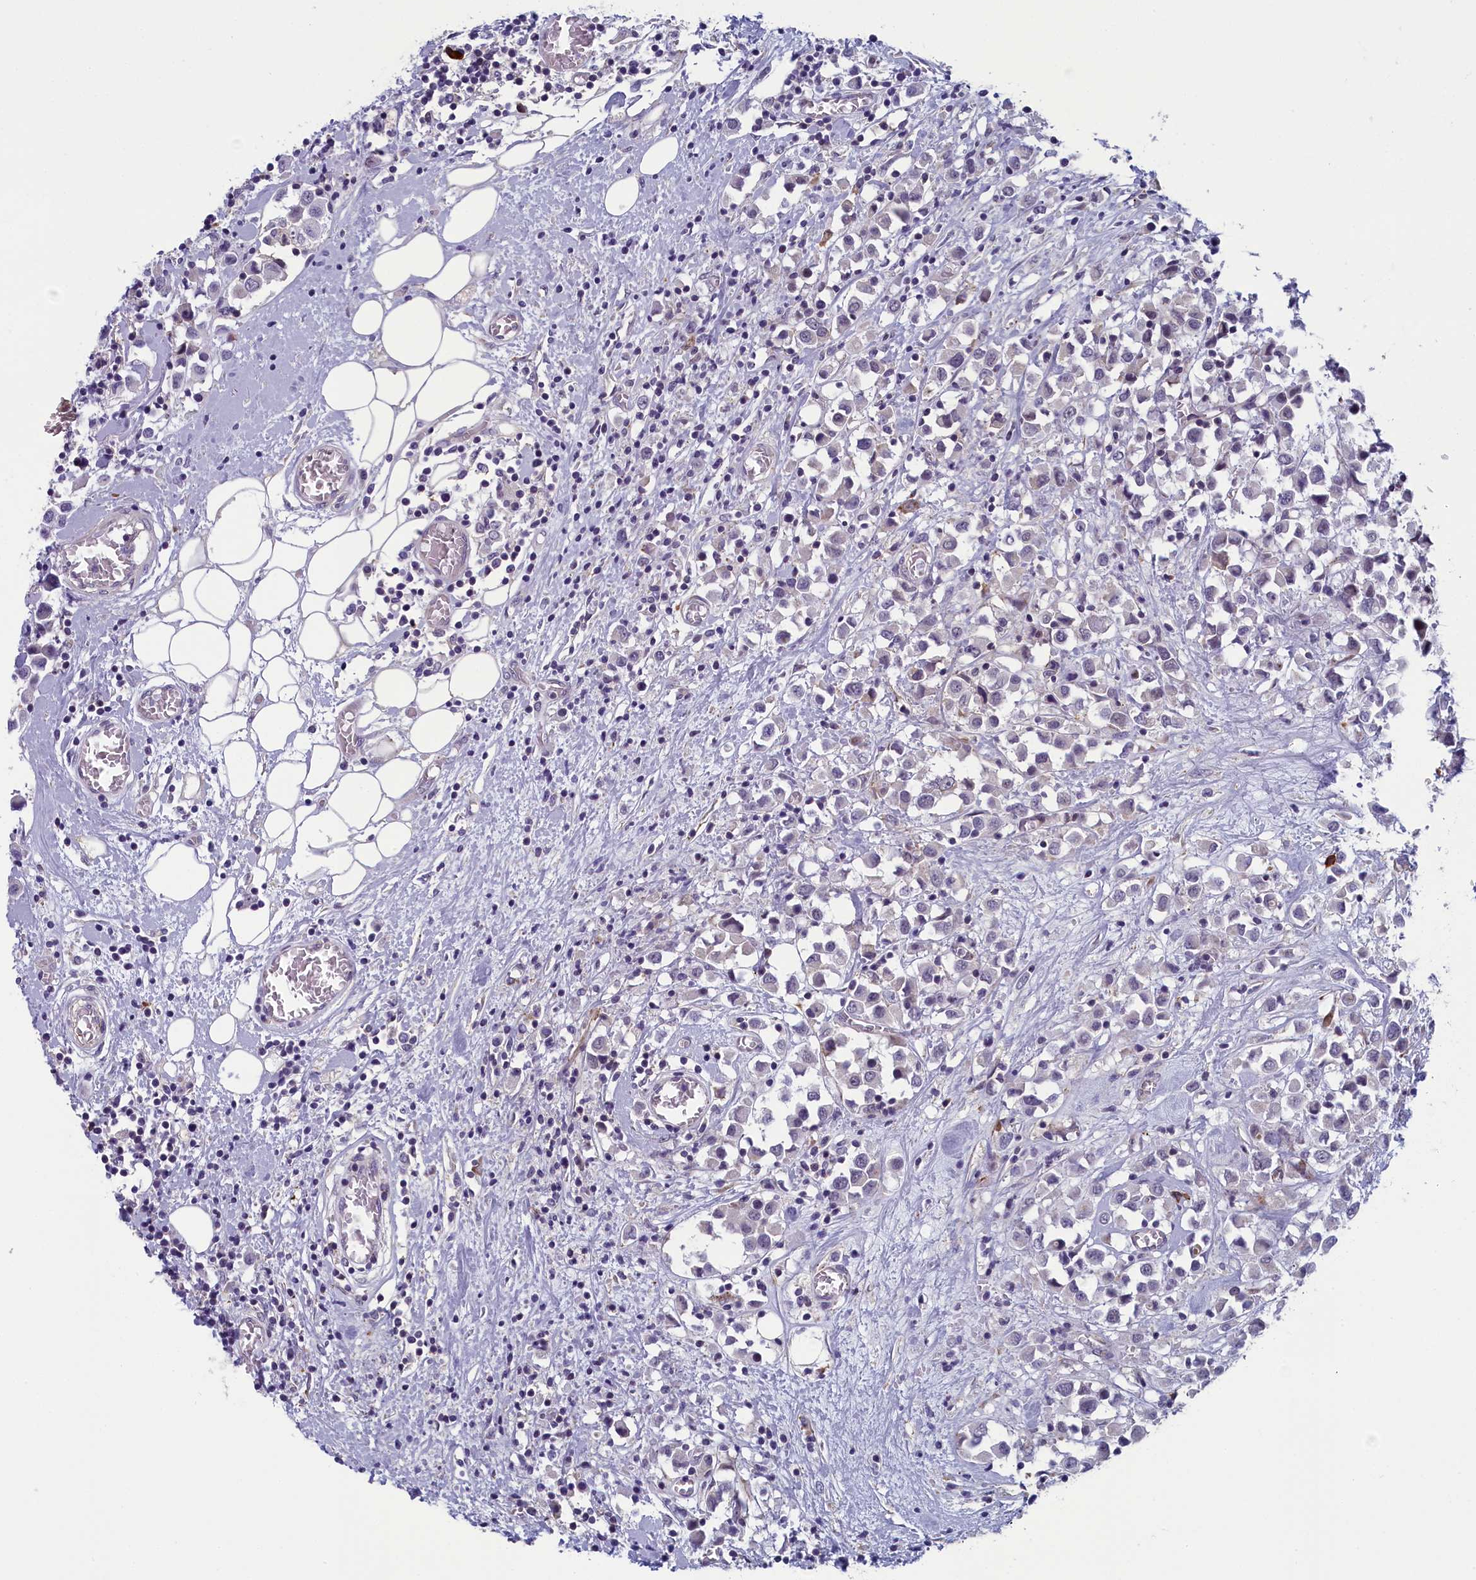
{"staining": {"intensity": "negative", "quantity": "none", "location": "none"}, "tissue": "breast cancer", "cell_type": "Tumor cells", "image_type": "cancer", "snomed": [{"axis": "morphology", "description": "Duct carcinoma"}, {"axis": "topography", "description": "Breast"}], "caption": "DAB immunohistochemical staining of infiltrating ductal carcinoma (breast) exhibits no significant positivity in tumor cells.", "gene": "CNEP1R1", "patient": {"sex": "female", "age": 61}}